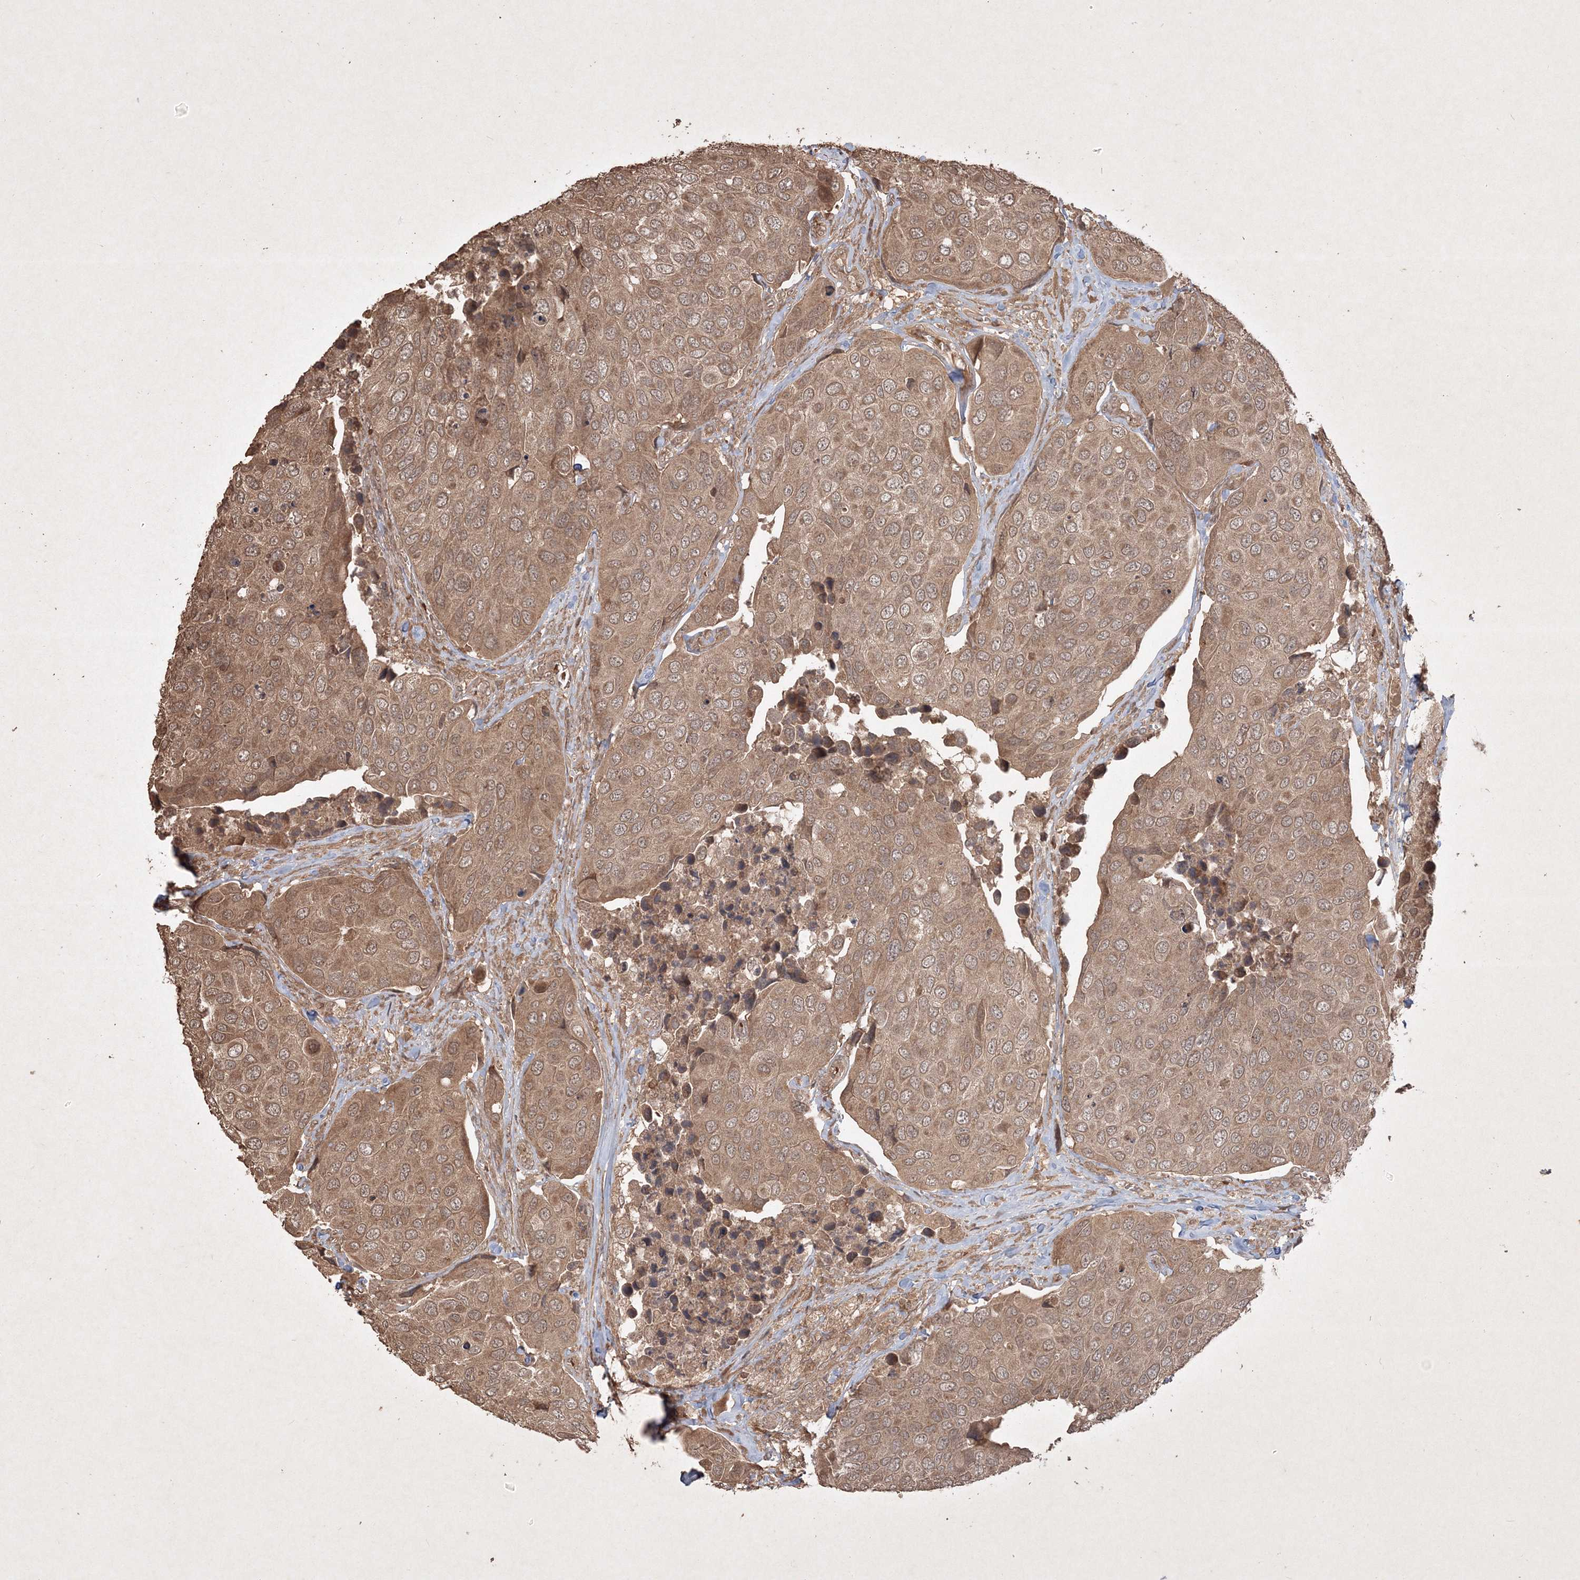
{"staining": {"intensity": "moderate", "quantity": ">75%", "location": "cytoplasmic/membranous"}, "tissue": "urothelial cancer", "cell_type": "Tumor cells", "image_type": "cancer", "snomed": [{"axis": "morphology", "description": "Urothelial carcinoma, High grade"}, {"axis": "topography", "description": "Urinary bladder"}], "caption": "Protein expression analysis of urothelial carcinoma (high-grade) exhibits moderate cytoplasmic/membranous staining in about >75% of tumor cells.", "gene": "PELI3", "patient": {"sex": "male", "age": 74}}